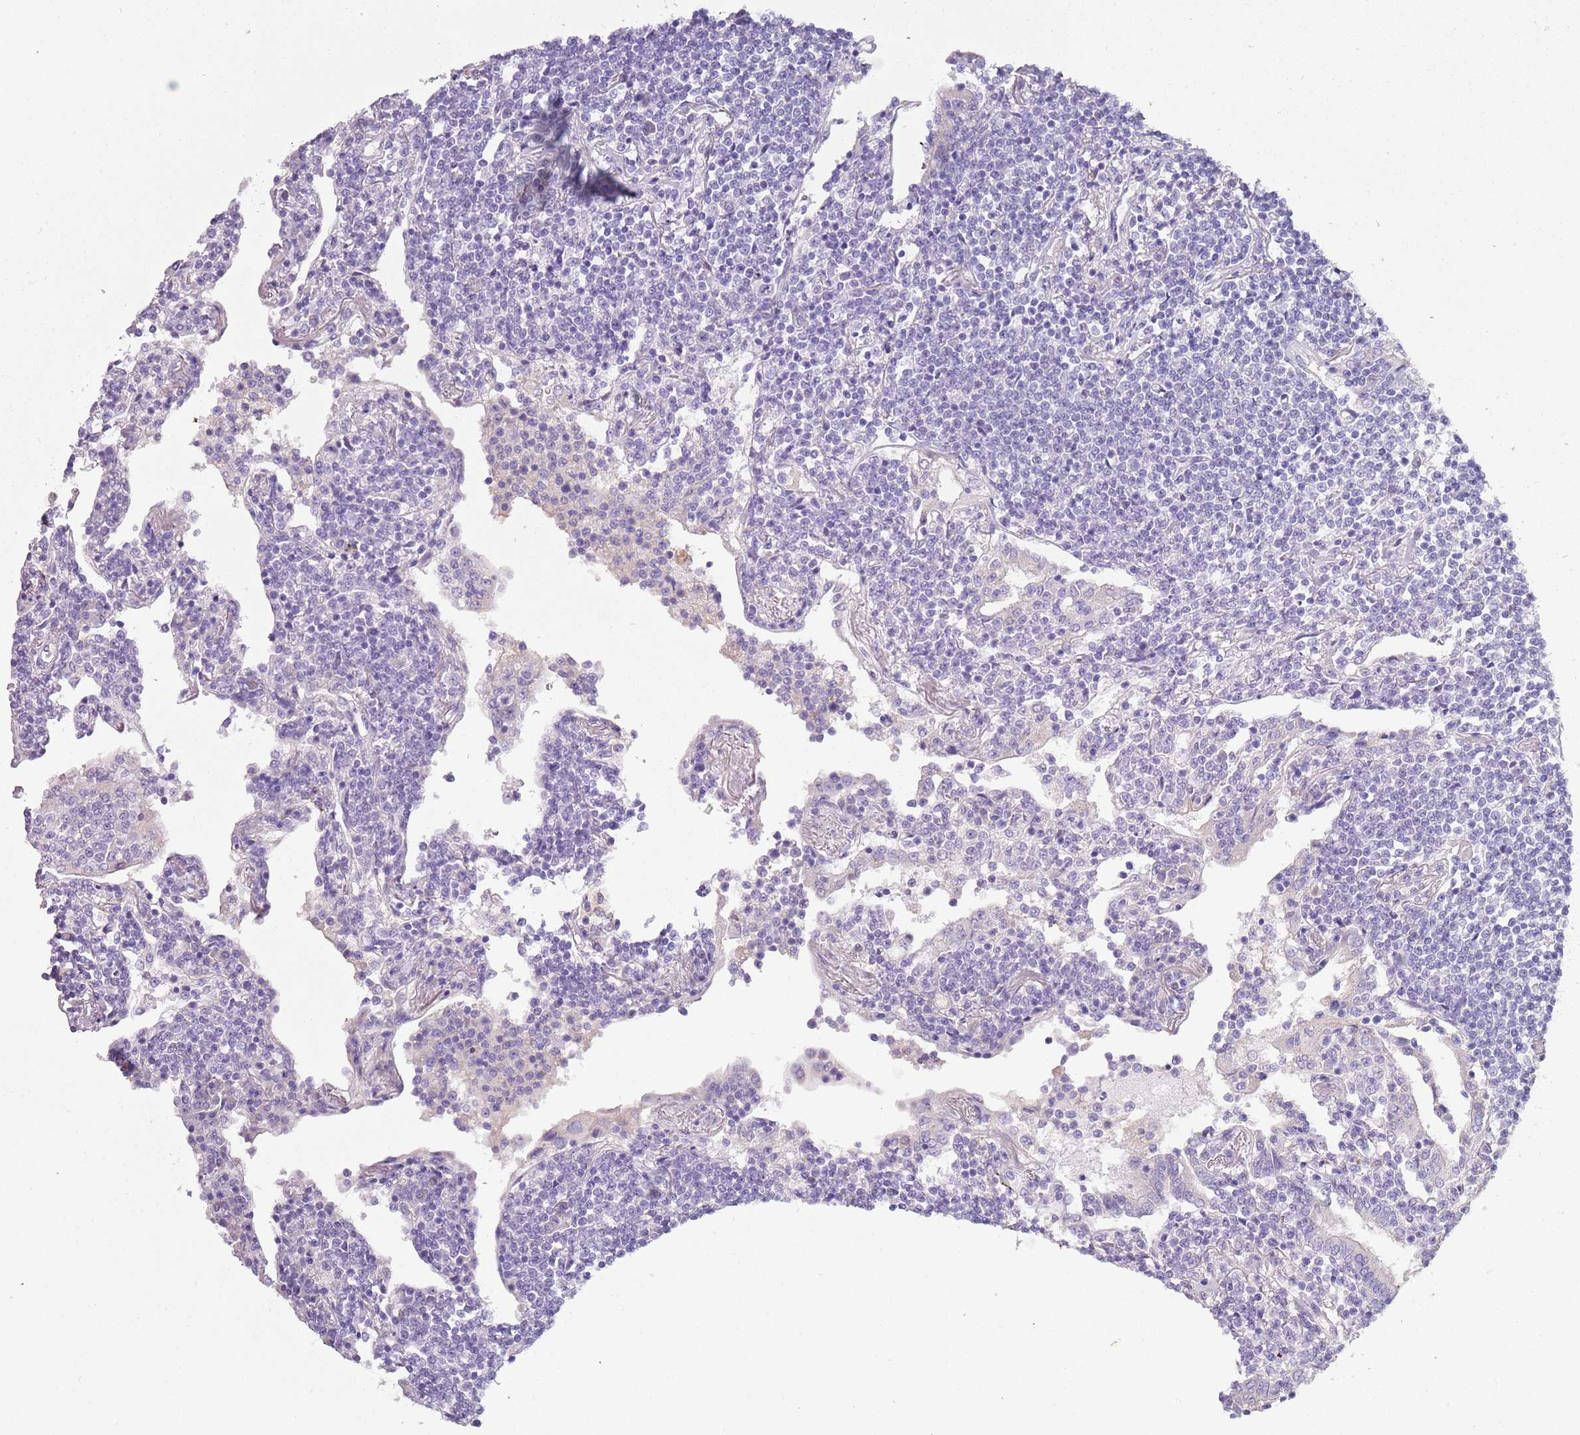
{"staining": {"intensity": "negative", "quantity": "none", "location": "none"}, "tissue": "lymphoma", "cell_type": "Tumor cells", "image_type": "cancer", "snomed": [{"axis": "morphology", "description": "Malignant lymphoma, non-Hodgkin's type, Low grade"}, {"axis": "topography", "description": "Lung"}], "caption": "Lymphoma stained for a protein using immunohistochemistry (IHC) displays no positivity tumor cells.", "gene": "NBPF6", "patient": {"sex": "female", "age": 71}}